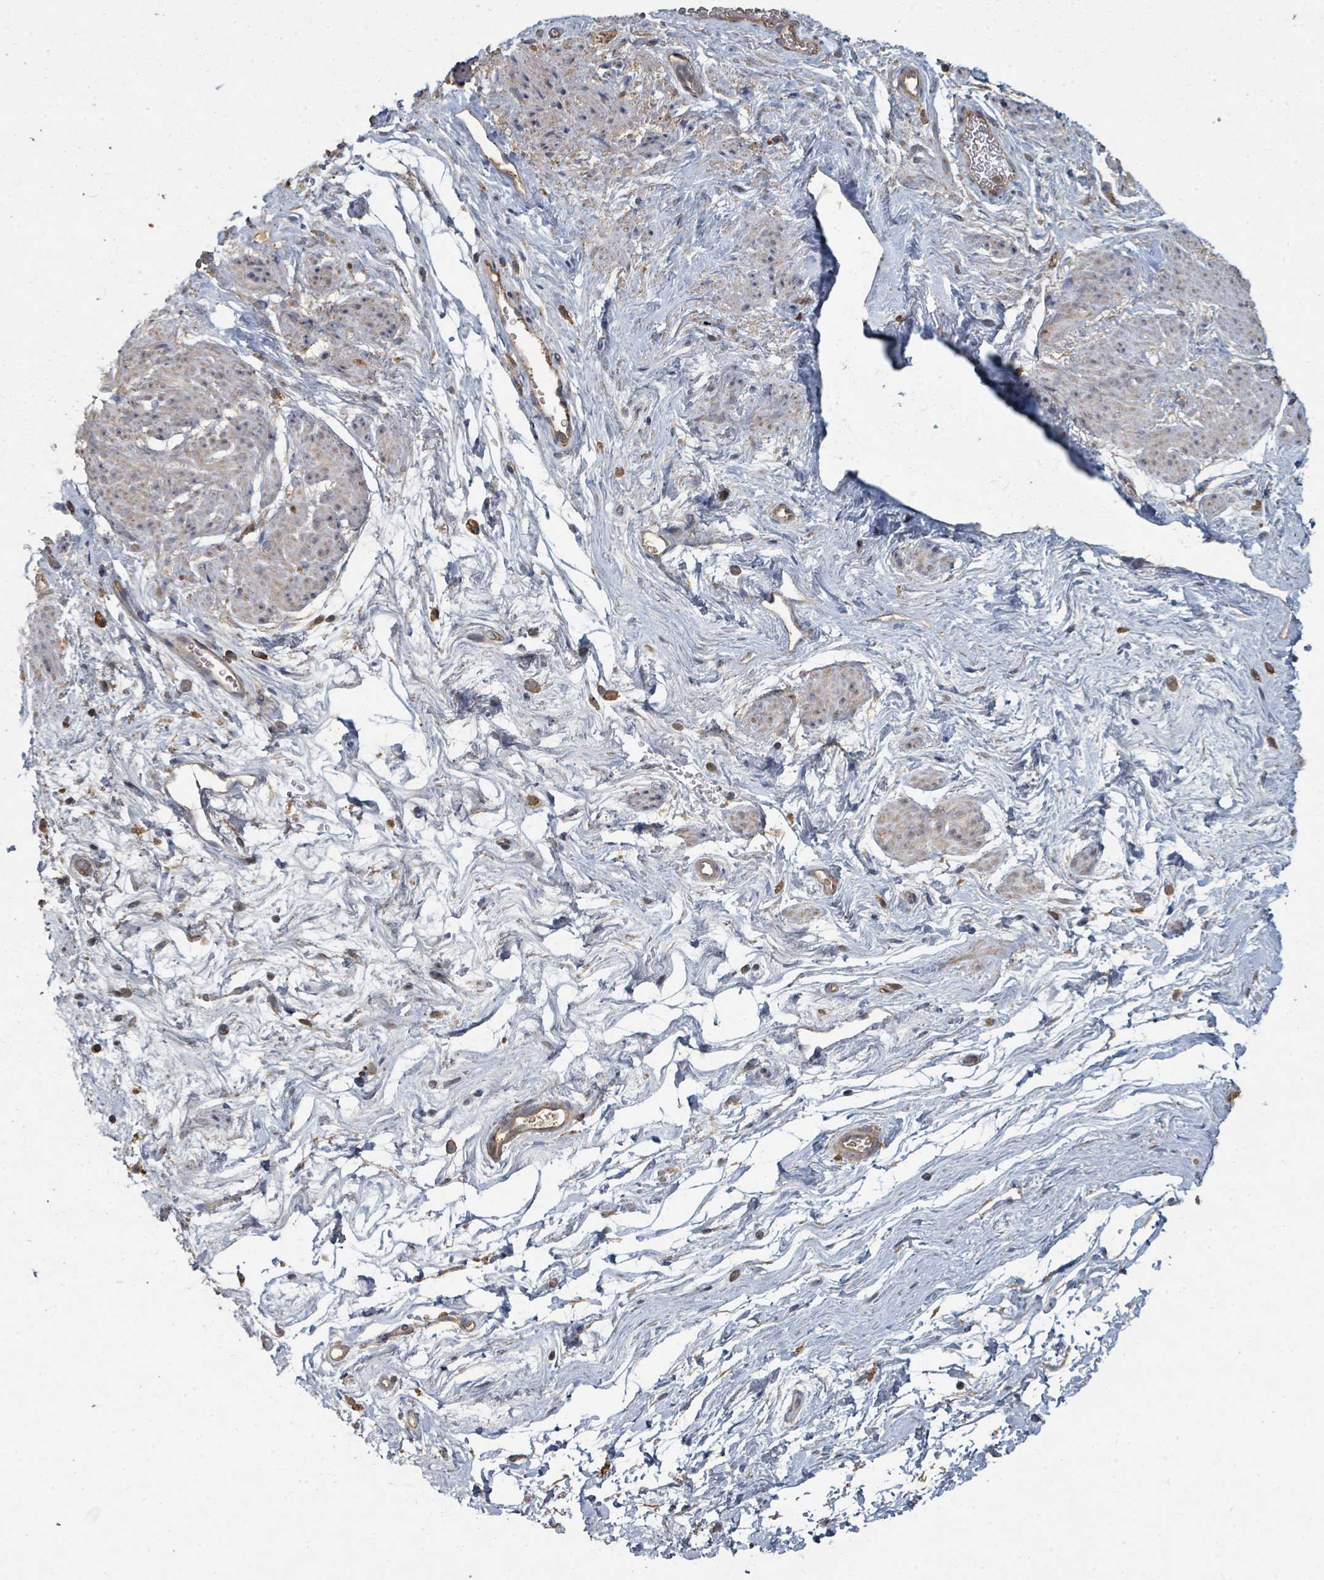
{"staining": {"intensity": "weak", "quantity": "<25%", "location": "cytoplasmic/membranous"}, "tissue": "smooth muscle", "cell_type": "Smooth muscle cells", "image_type": "normal", "snomed": [{"axis": "morphology", "description": "Normal tissue, NOS"}, {"axis": "topography", "description": "Smooth muscle"}, {"axis": "topography", "description": "Peripheral nerve tissue"}], "caption": "A photomicrograph of human smooth muscle is negative for staining in smooth muscle cells. The staining was performed using DAB to visualize the protein expression in brown, while the nuclei were stained in blue with hematoxylin (Magnification: 20x).", "gene": "WDFY1", "patient": {"sex": "male", "age": 69}}